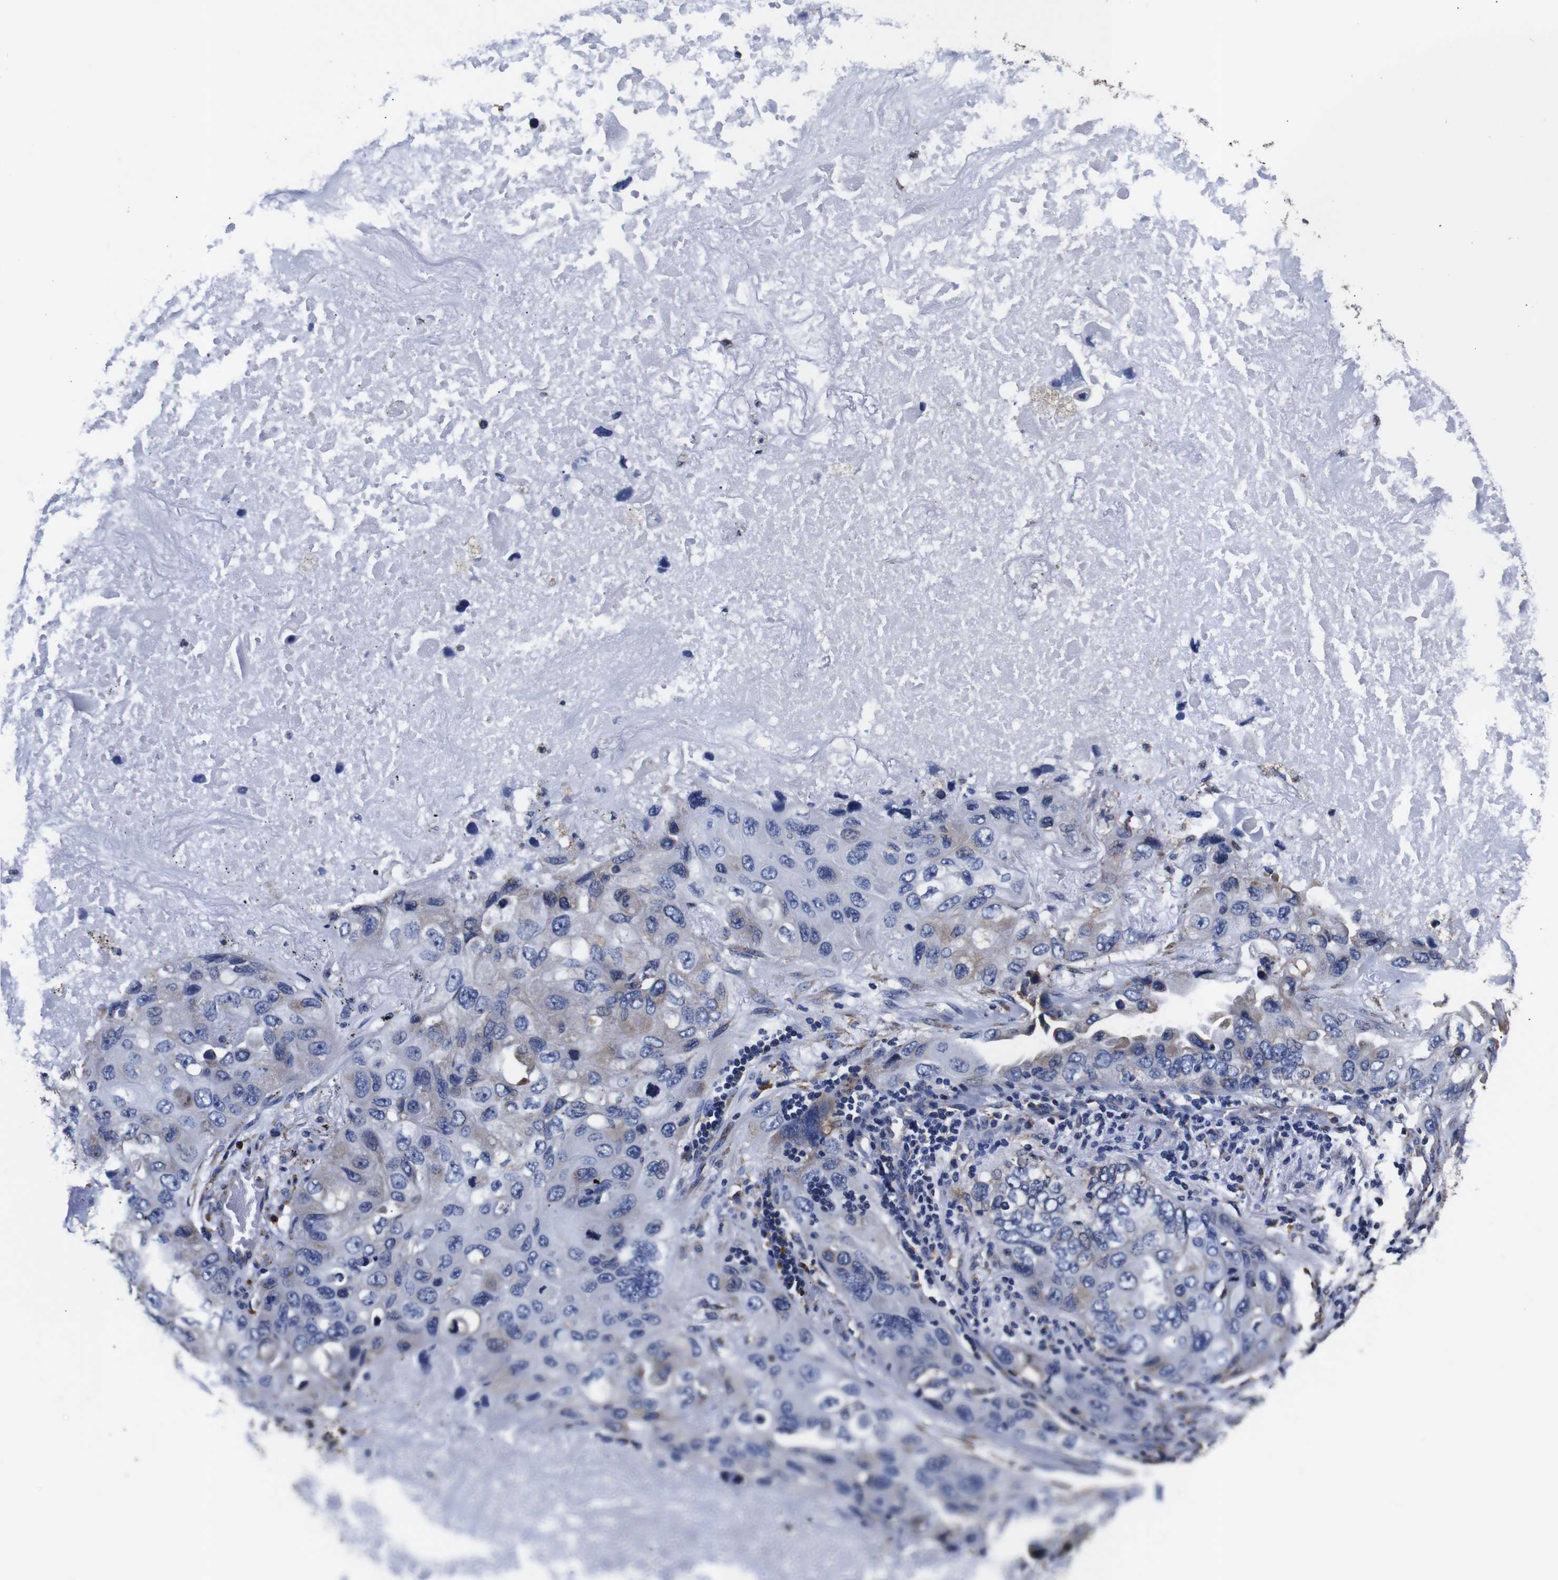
{"staining": {"intensity": "weak", "quantity": "<25%", "location": "cytoplasmic/membranous"}, "tissue": "lung cancer", "cell_type": "Tumor cells", "image_type": "cancer", "snomed": [{"axis": "morphology", "description": "Squamous cell carcinoma, NOS"}, {"axis": "topography", "description": "Lung"}], "caption": "This histopathology image is of lung cancer (squamous cell carcinoma) stained with IHC to label a protein in brown with the nuclei are counter-stained blue. There is no staining in tumor cells.", "gene": "PPIB", "patient": {"sex": "female", "age": 73}}